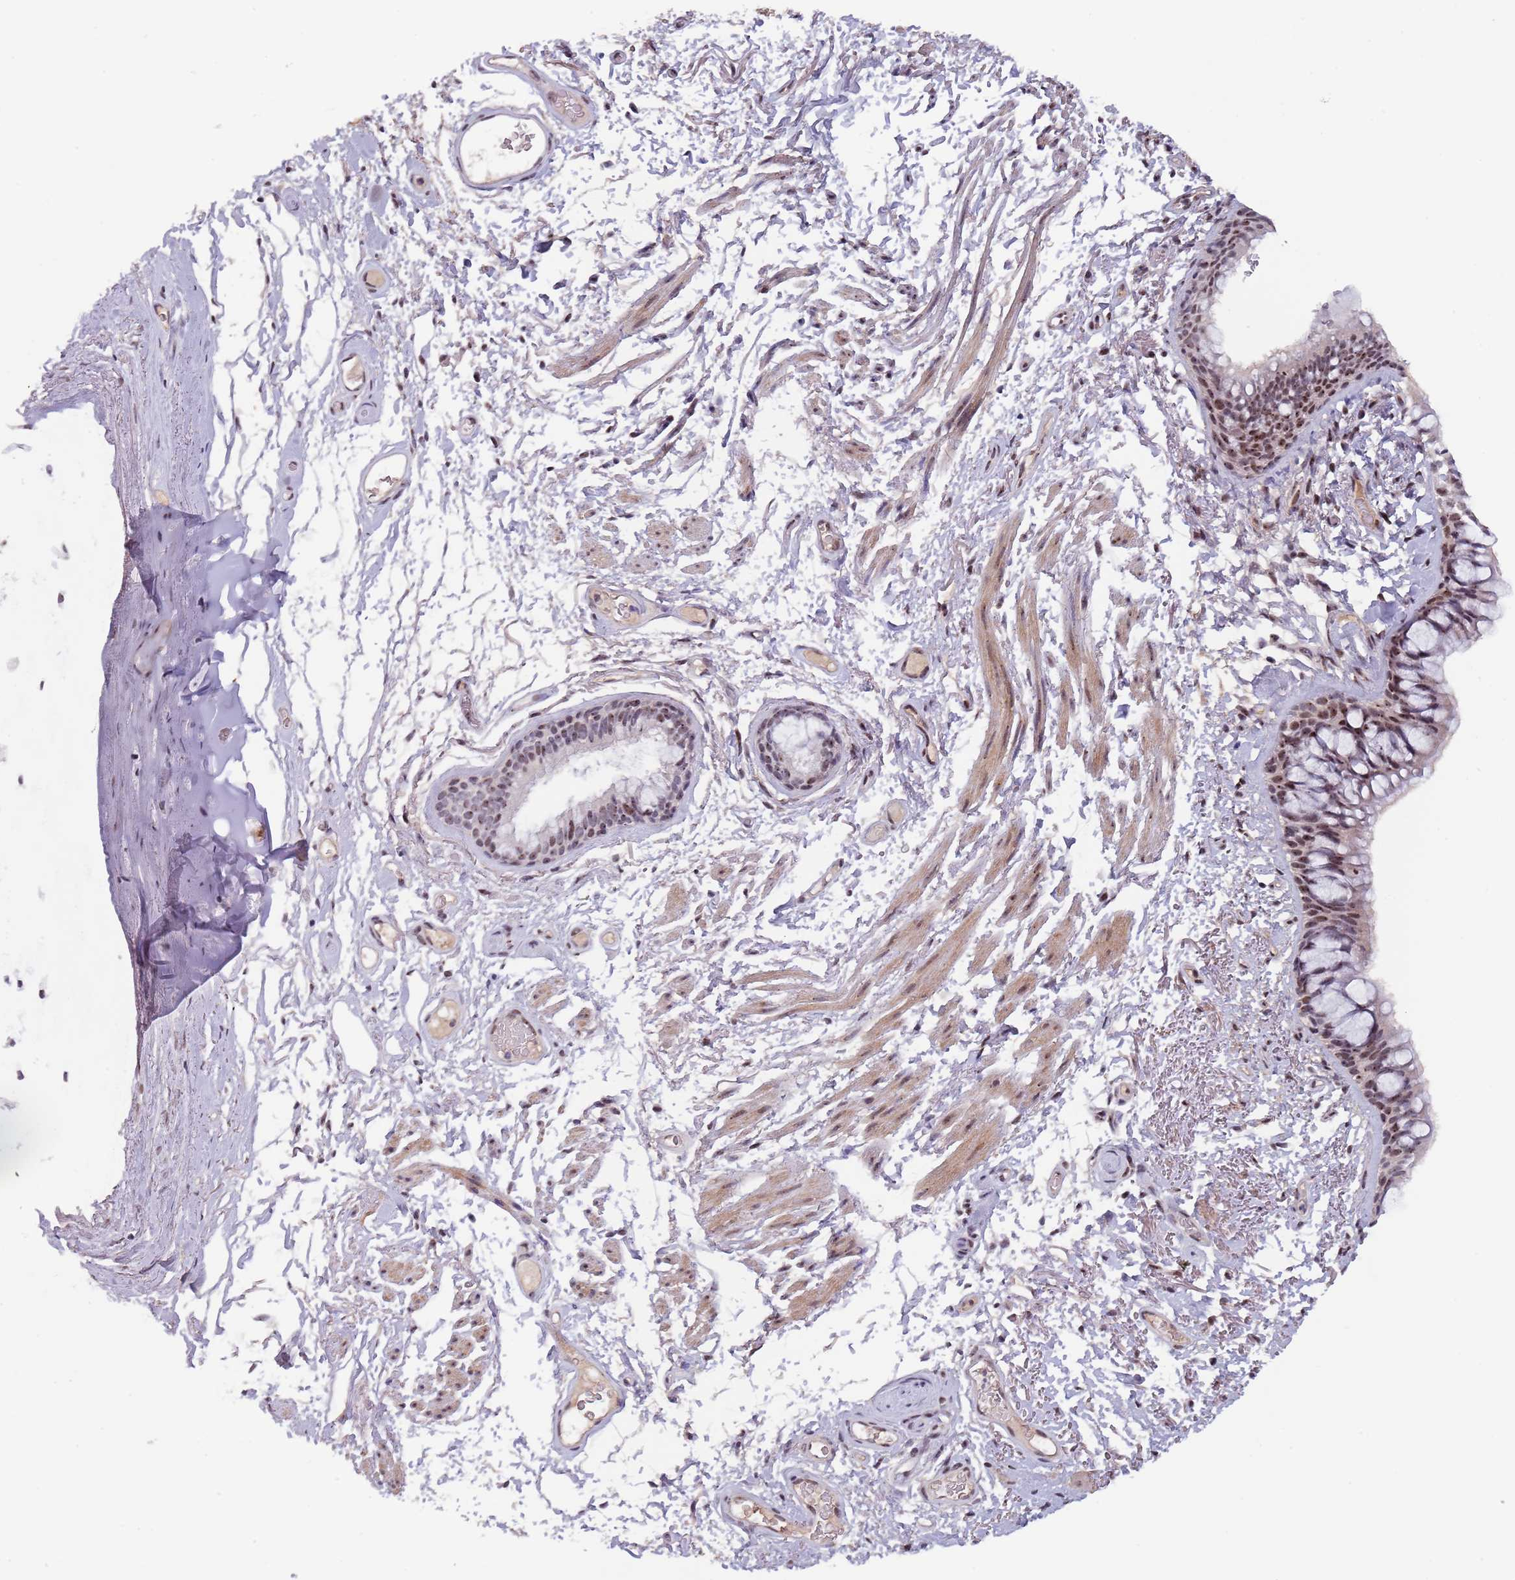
{"staining": {"intensity": "moderate", "quantity": ">75%", "location": "nuclear"}, "tissue": "bronchus", "cell_type": "Respiratory epithelial cells", "image_type": "normal", "snomed": [{"axis": "morphology", "description": "Normal tissue, NOS"}, {"axis": "topography", "description": "Cartilage tissue"}, {"axis": "topography", "description": "Bronchus"}], "caption": "Immunohistochemical staining of benign bronchus demonstrates medium levels of moderate nuclear positivity in about >75% of respiratory epithelial cells. (DAB (3,3'-diaminobenzidine) IHC, brown staining for protein, blue staining for nuclei).", "gene": "CIZ1", "patient": {"sex": "female", "age": 73}}